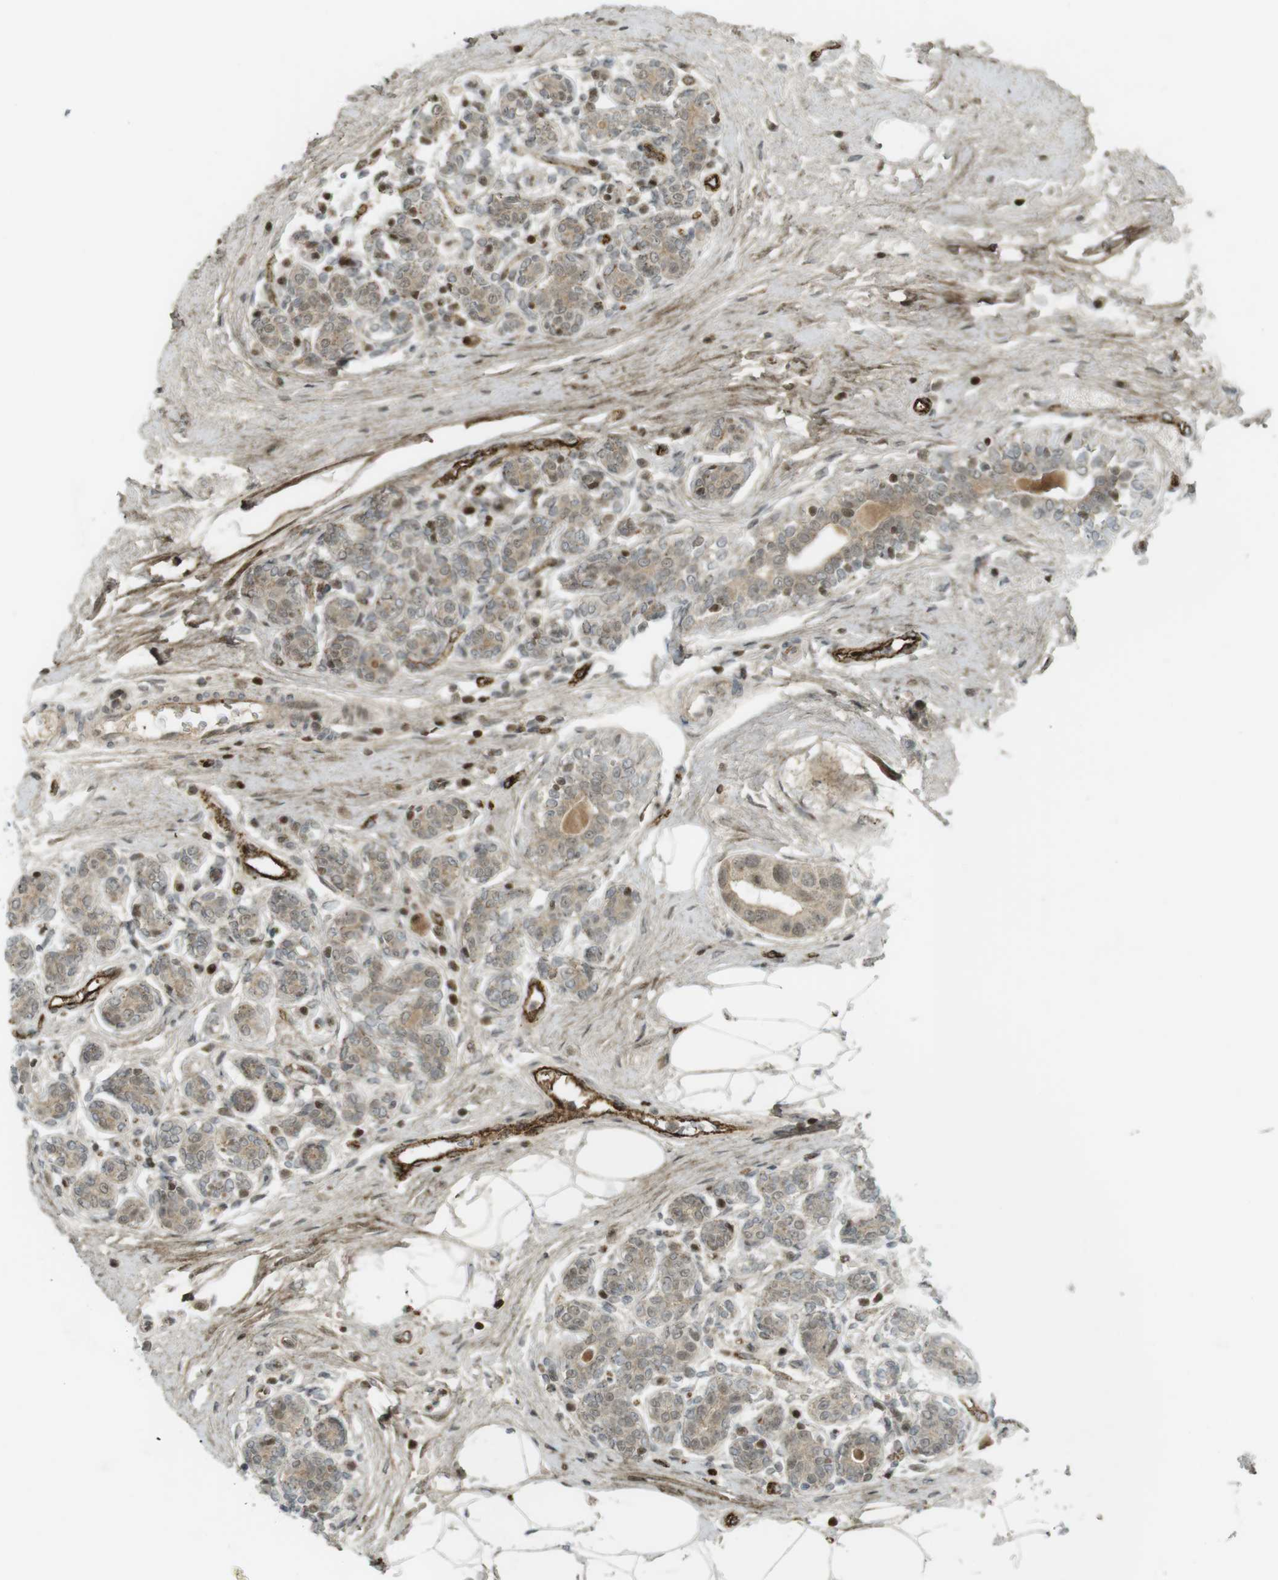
{"staining": {"intensity": "weak", "quantity": ">75%", "location": "cytoplasmic/membranous,nuclear"}, "tissue": "breast cancer", "cell_type": "Tumor cells", "image_type": "cancer", "snomed": [{"axis": "morphology", "description": "Normal tissue, NOS"}, {"axis": "morphology", "description": "Duct carcinoma"}, {"axis": "topography", "description": "Breast"}], "caption": "Immunohistochemistry of breast infiltrating ductal carcinoma displays low levels of weak cytoplasmic/membranous and nuclear expression in approximately >75% of tumor cells.", "gene": "PPP1R13B", "patient": {"sex": "female", "age": 39}}